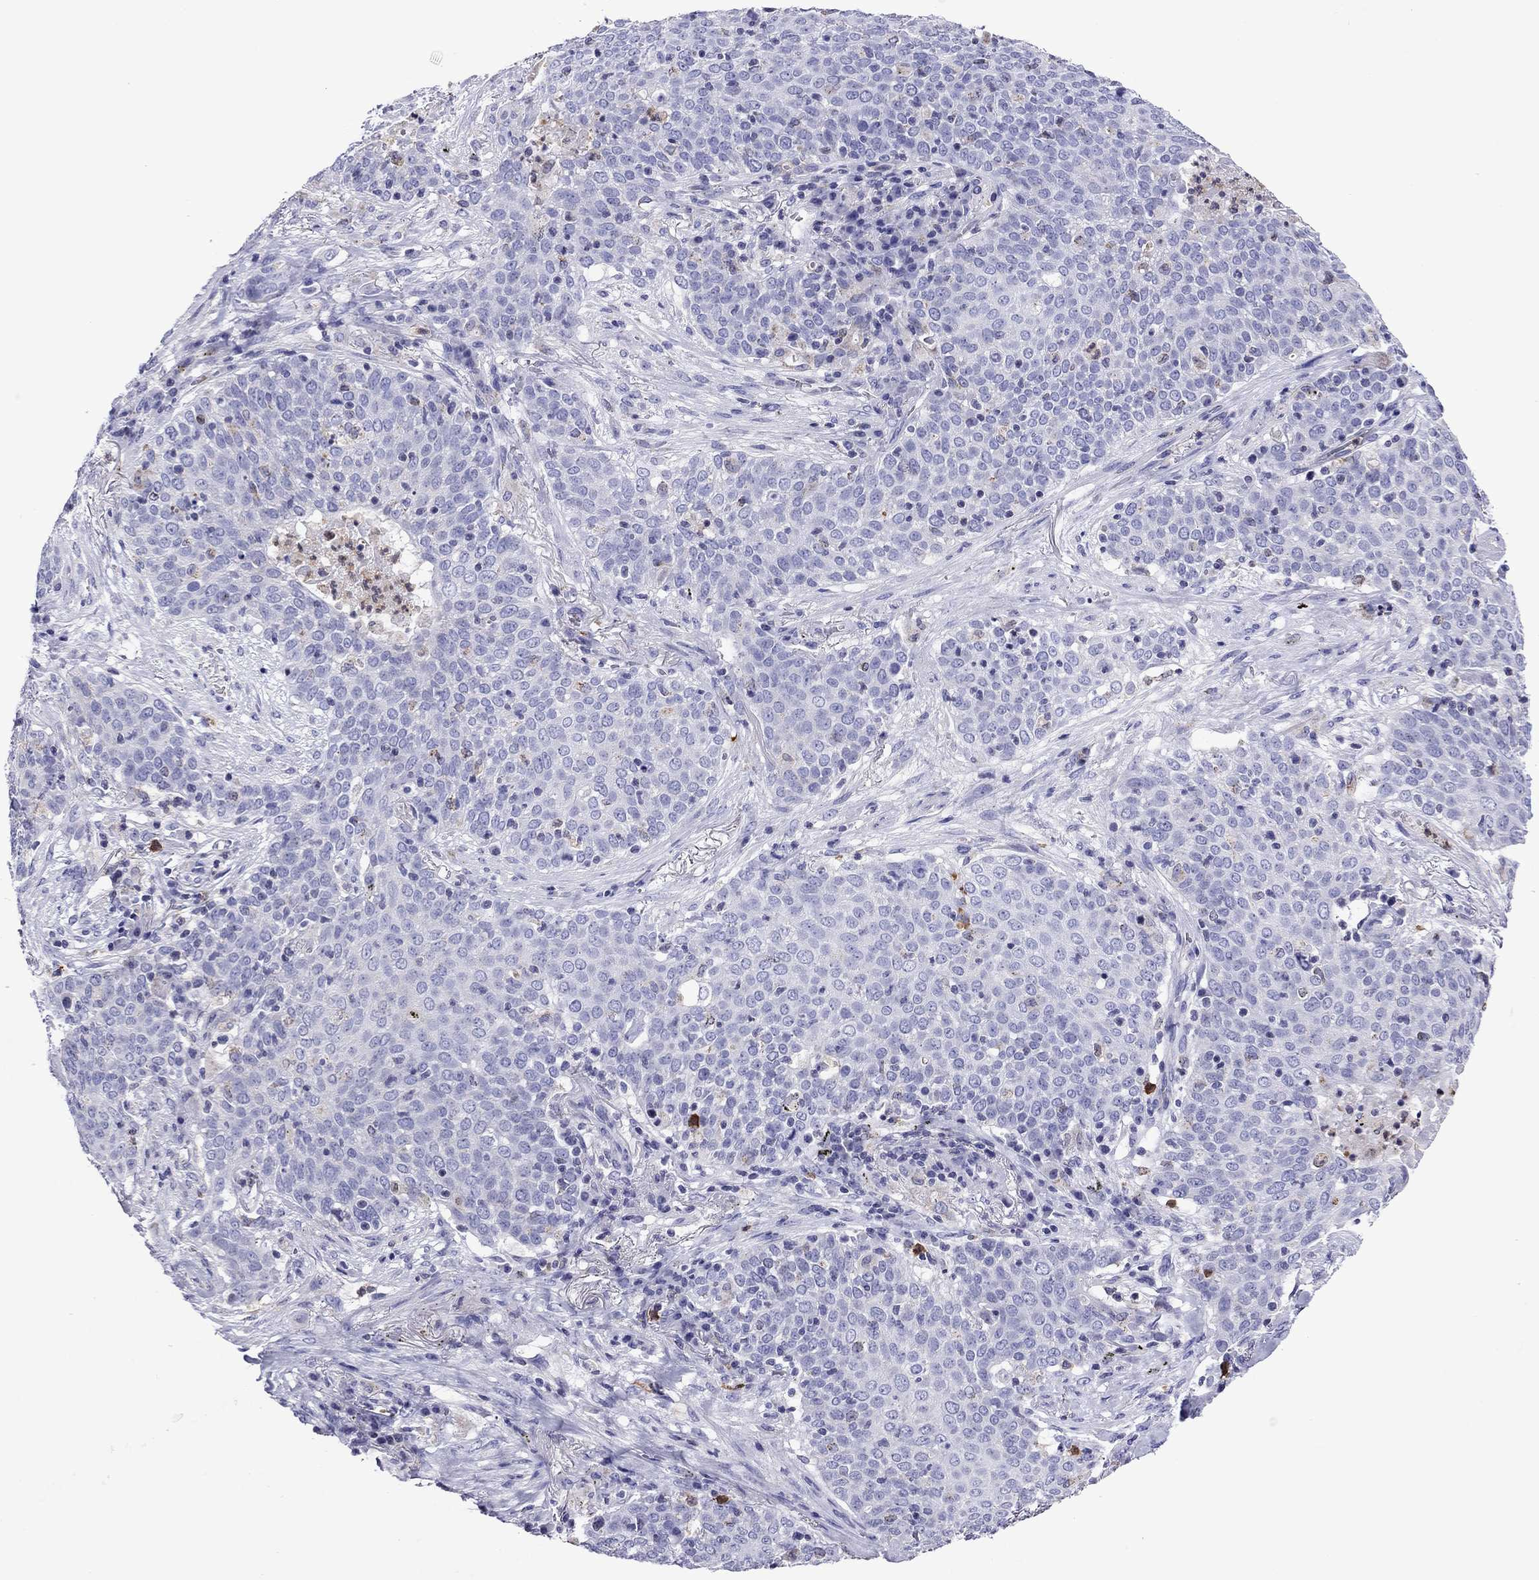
{"staining": {"intensity": "negative", "quantity": "none", "location": "none"}, "tissue": "lung cancer", "cell_type": "Tumor cells", "image_type": "cancer", "snomed": [{"axis": "morphology", "description": "Squamous cell carcinoma, NOS"}, {"axis": "topography", "description": "Lung"}], "caption": "High magnification brightfield microscopy of lung cancer (squamous cell carcinoma) stained with DAB (3,3'-diaminobenzidine) (brown) and counterstained with hematoxylin (blue): tumor cells show no significant positivity.", "gene": "SCG2", "patient": {"sex": "male", "age": 82}}